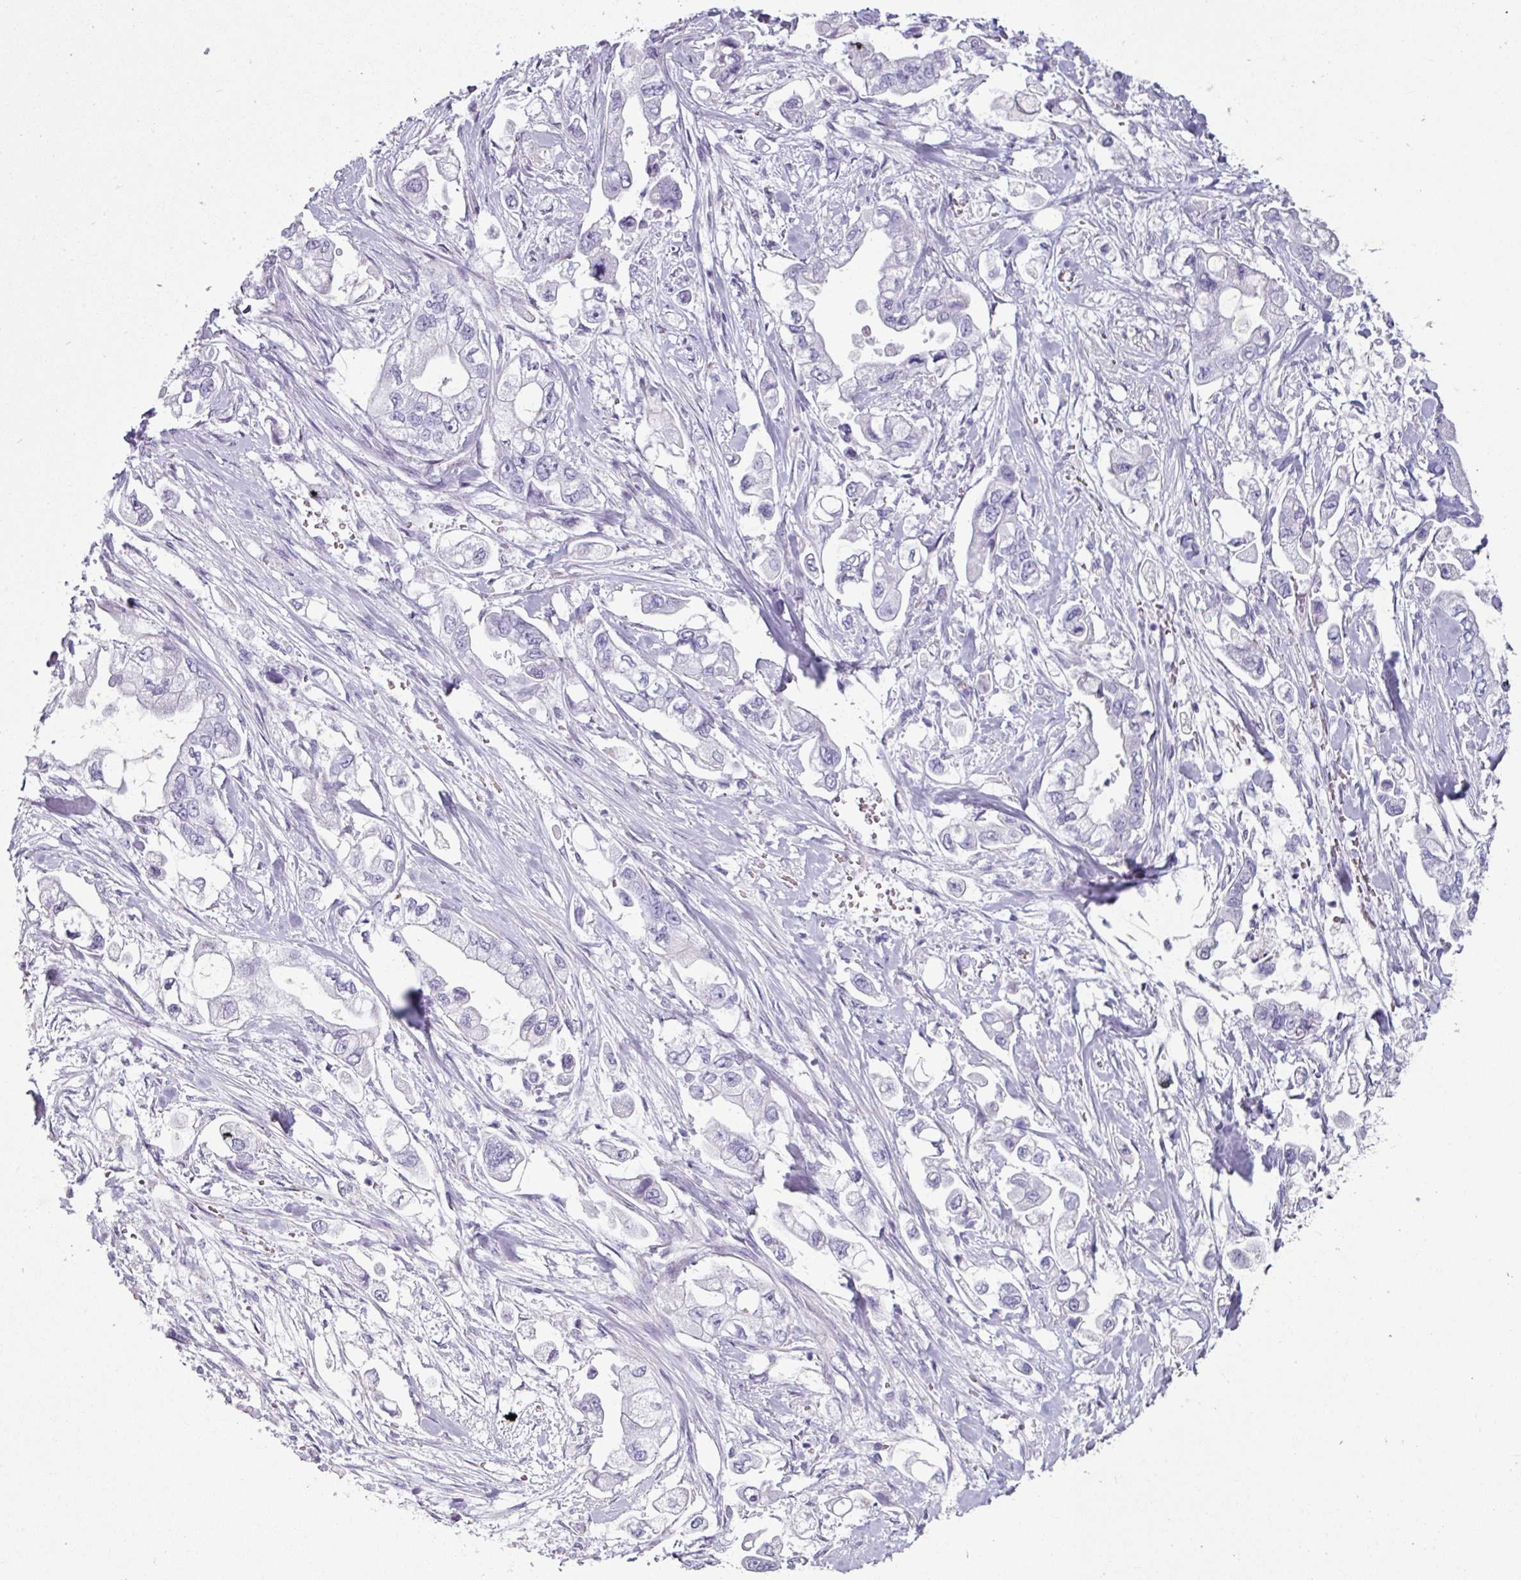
{"staining": {"intensity": "negative", "quantity": "none", "location": "none"}, "tissue": "stomach cancer", "cell_type": "Tumor cells", "image_type": "cancer", "snomed": [{"axis": "morphology", "description": "Adenocarcinoma, NOS"}, {"axis": "topography", "description": "Stomach"}], "caption": "A high-resolution micrograph shows immunohistochemistry staining of stomach adenocarcinoma, which demonstrates no significant staining in tumor cells. Nuclei are stained in blue.", "gene": "CLCA1", "patient": {"sex": "male", "age": 62}}